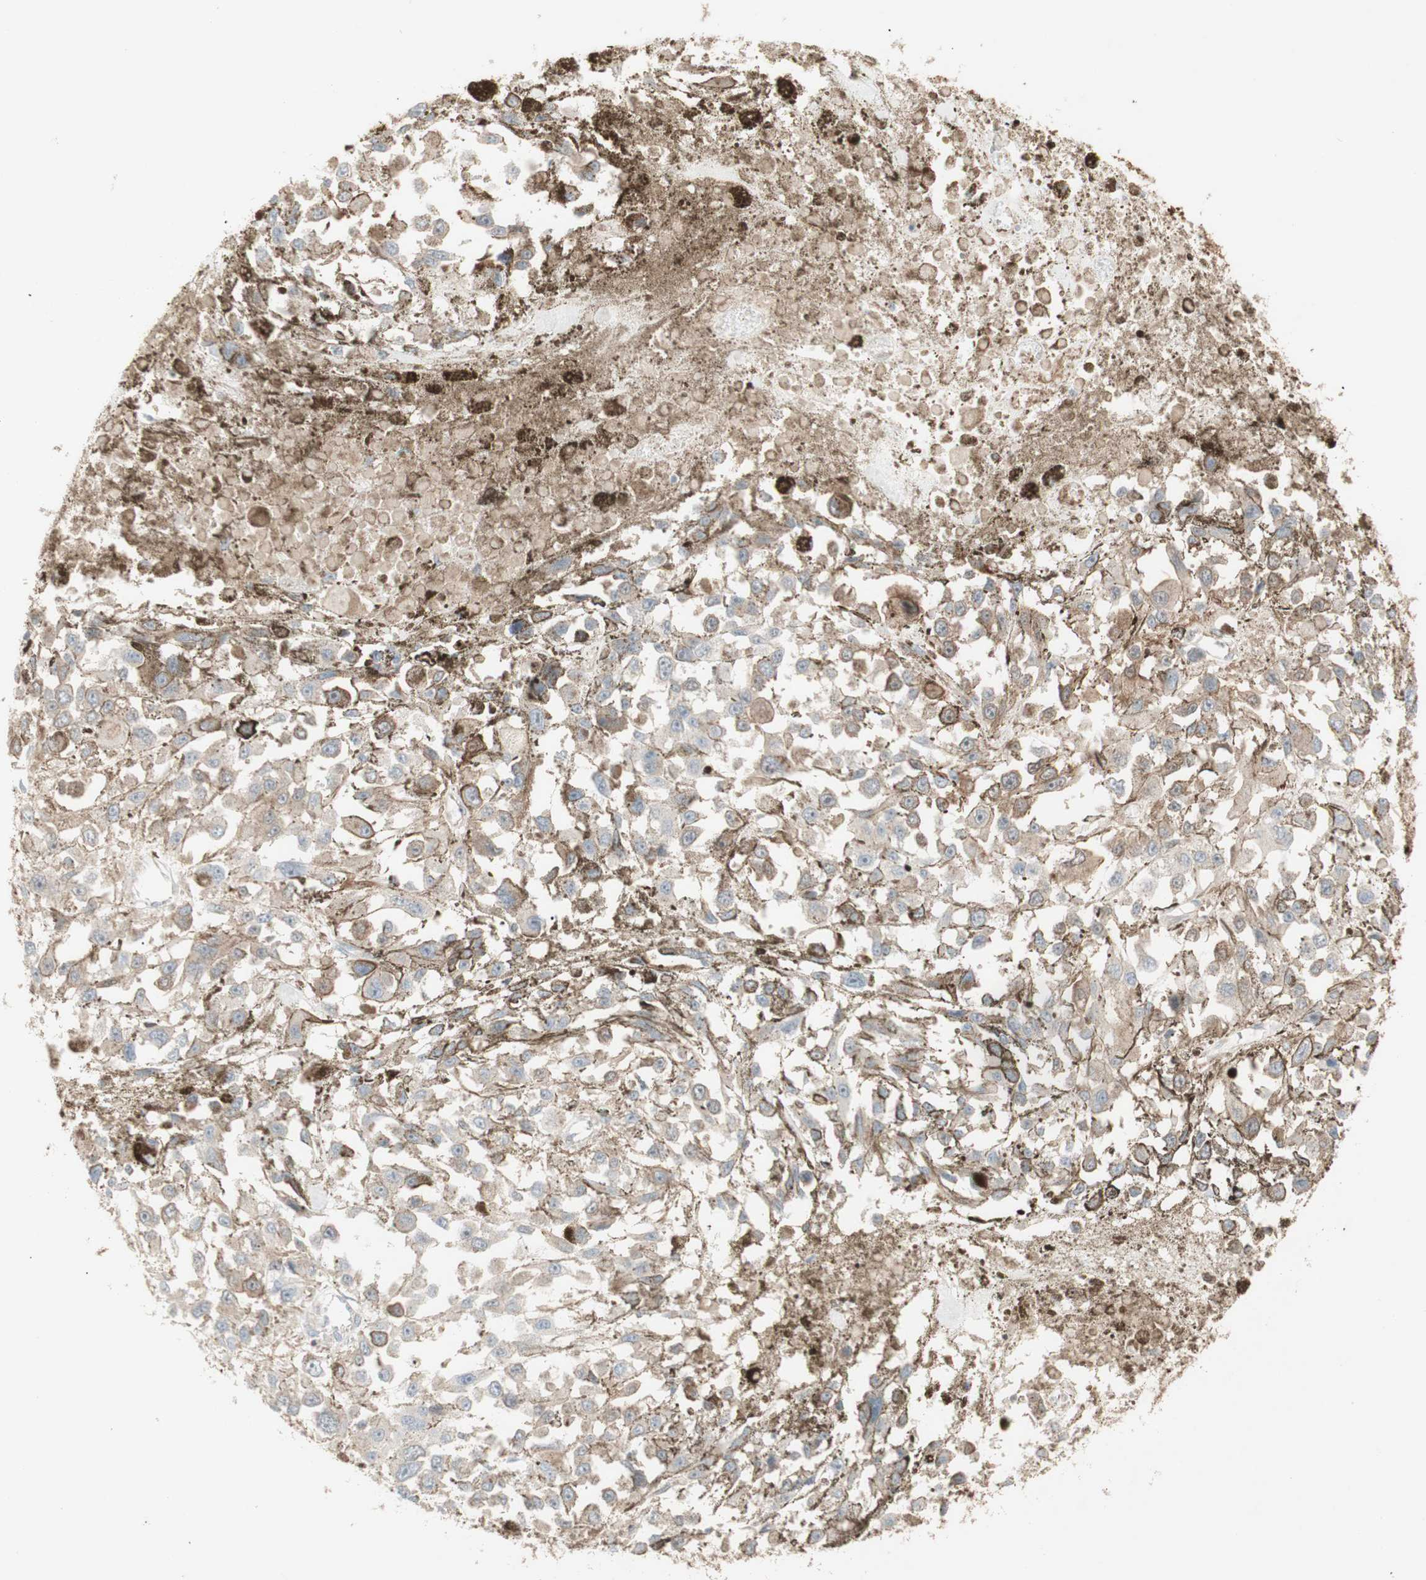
{"staining": {"intensity": "weak", "quantity": ">75%", "location": "cytoplasmic/membranous"}, "tissue": "melanoma", "cell_type": "Tumor cells", "image_type": "cancer", "snomed": [{"axis": "morphology", "description": "Malignant melanoma, Metastatic site"}, {"axis": "topography", "description": "Lymph node"}], "caption": "A high-resolution histopathology image shows immunohistochemistry staining of melanoma, which reveals weak cytoplasmic/membranous expression in approximately >75% of tumor cells. (Brightfield microscopy of DAB IHC at high magnification).", "gene": "CNN3", "patient": {"sex": "male", "age": 59}}